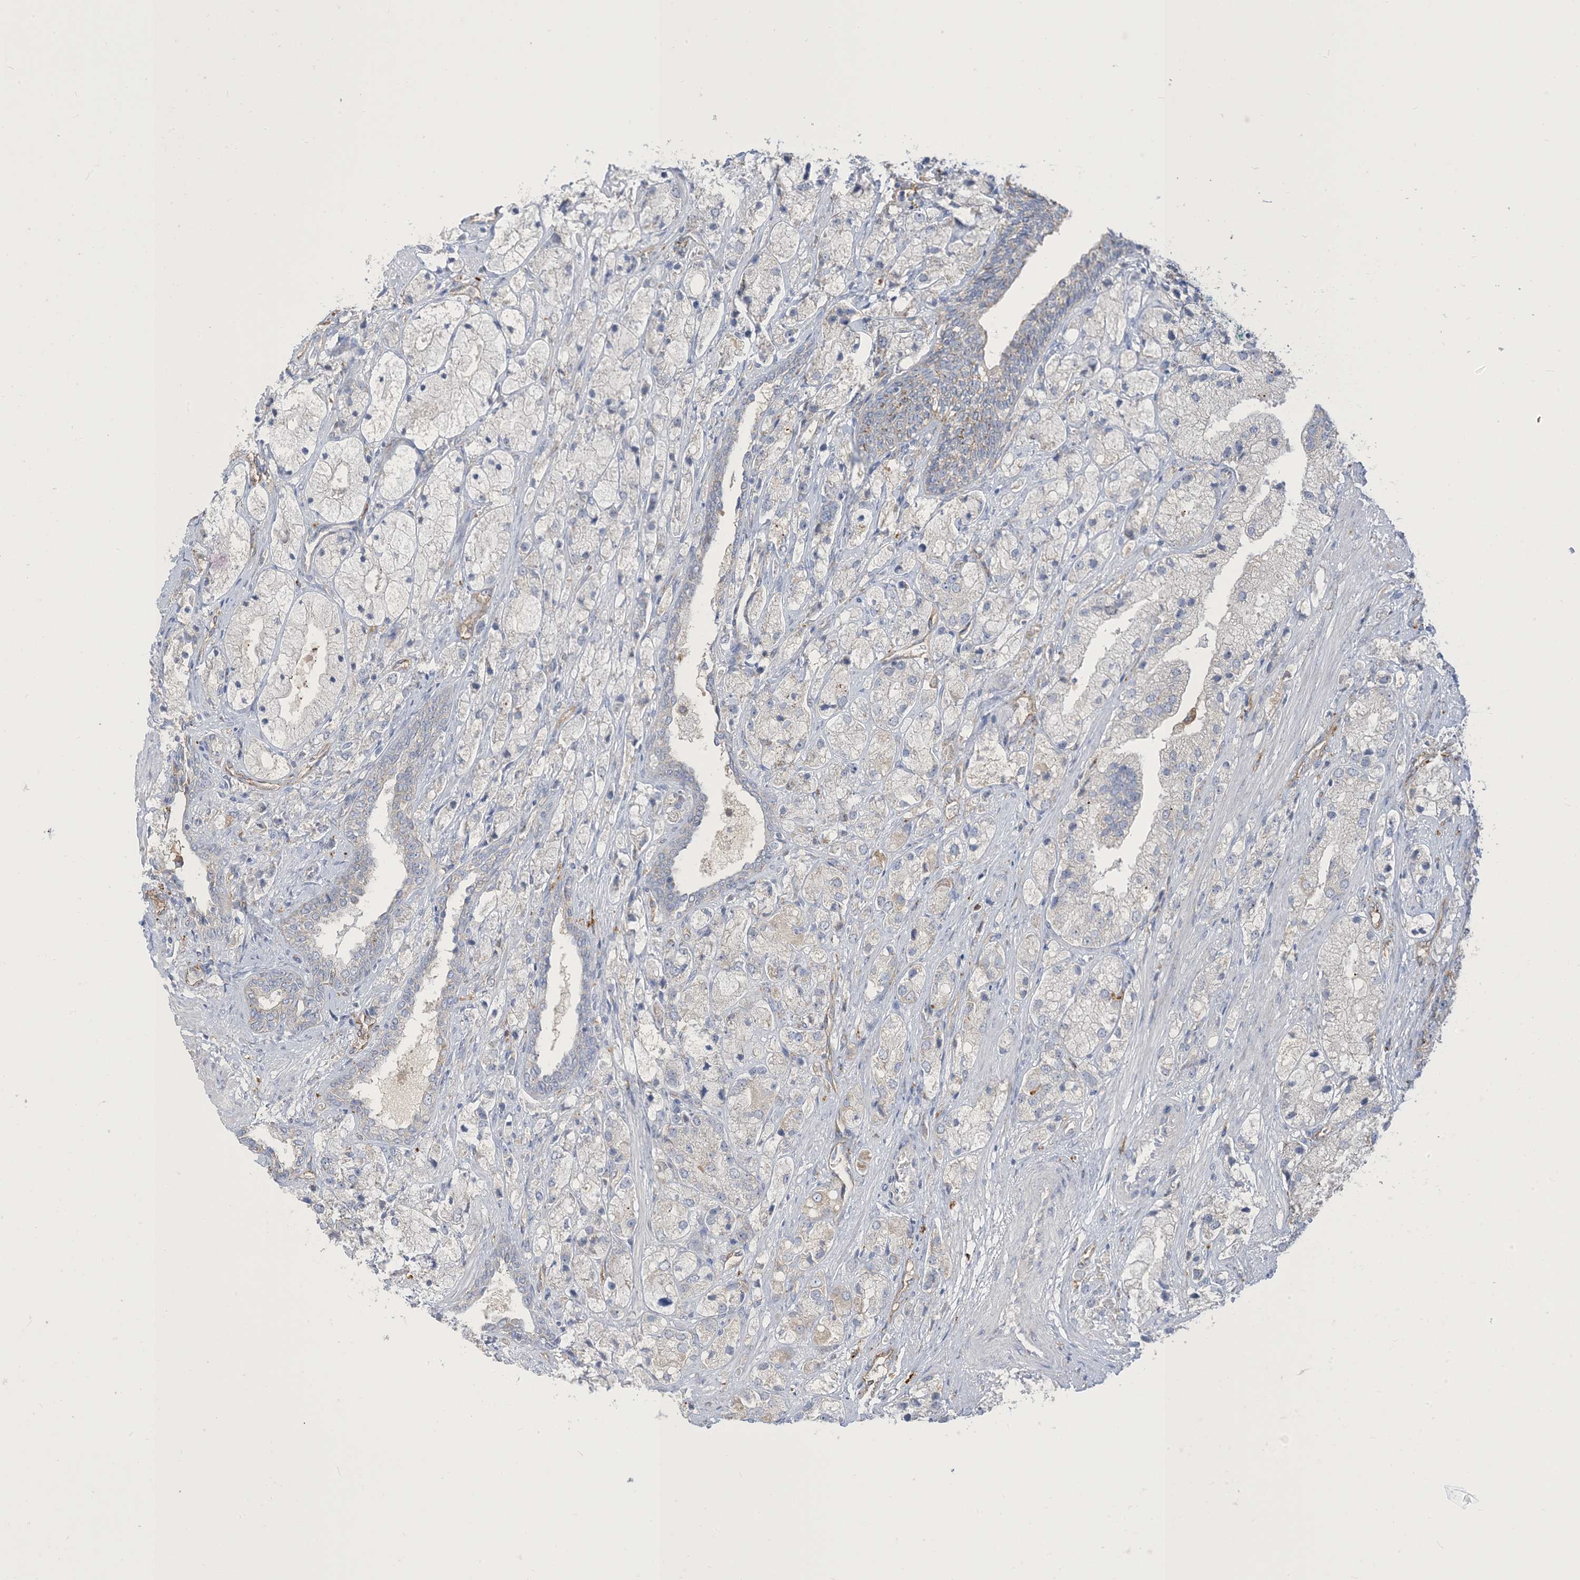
{"staining": {"intensity": "negative", "quantity": "none", "location": "none"}, "tissue": "prostate cancer", "cell_type": "Tumor cells", "image_type": "cancer", "snomed": [{"axis": "morphology", "description": "Adenocarcinoma, High grade"}, {"axis": "topography", "description": "Prostate"}], "caption": "Tumor cells show no significant expression in prostate cancer (adenocarcinoma (high-grade)).", "gene": "PEAR1", "patient": {"sex": "male", "age": 50}}